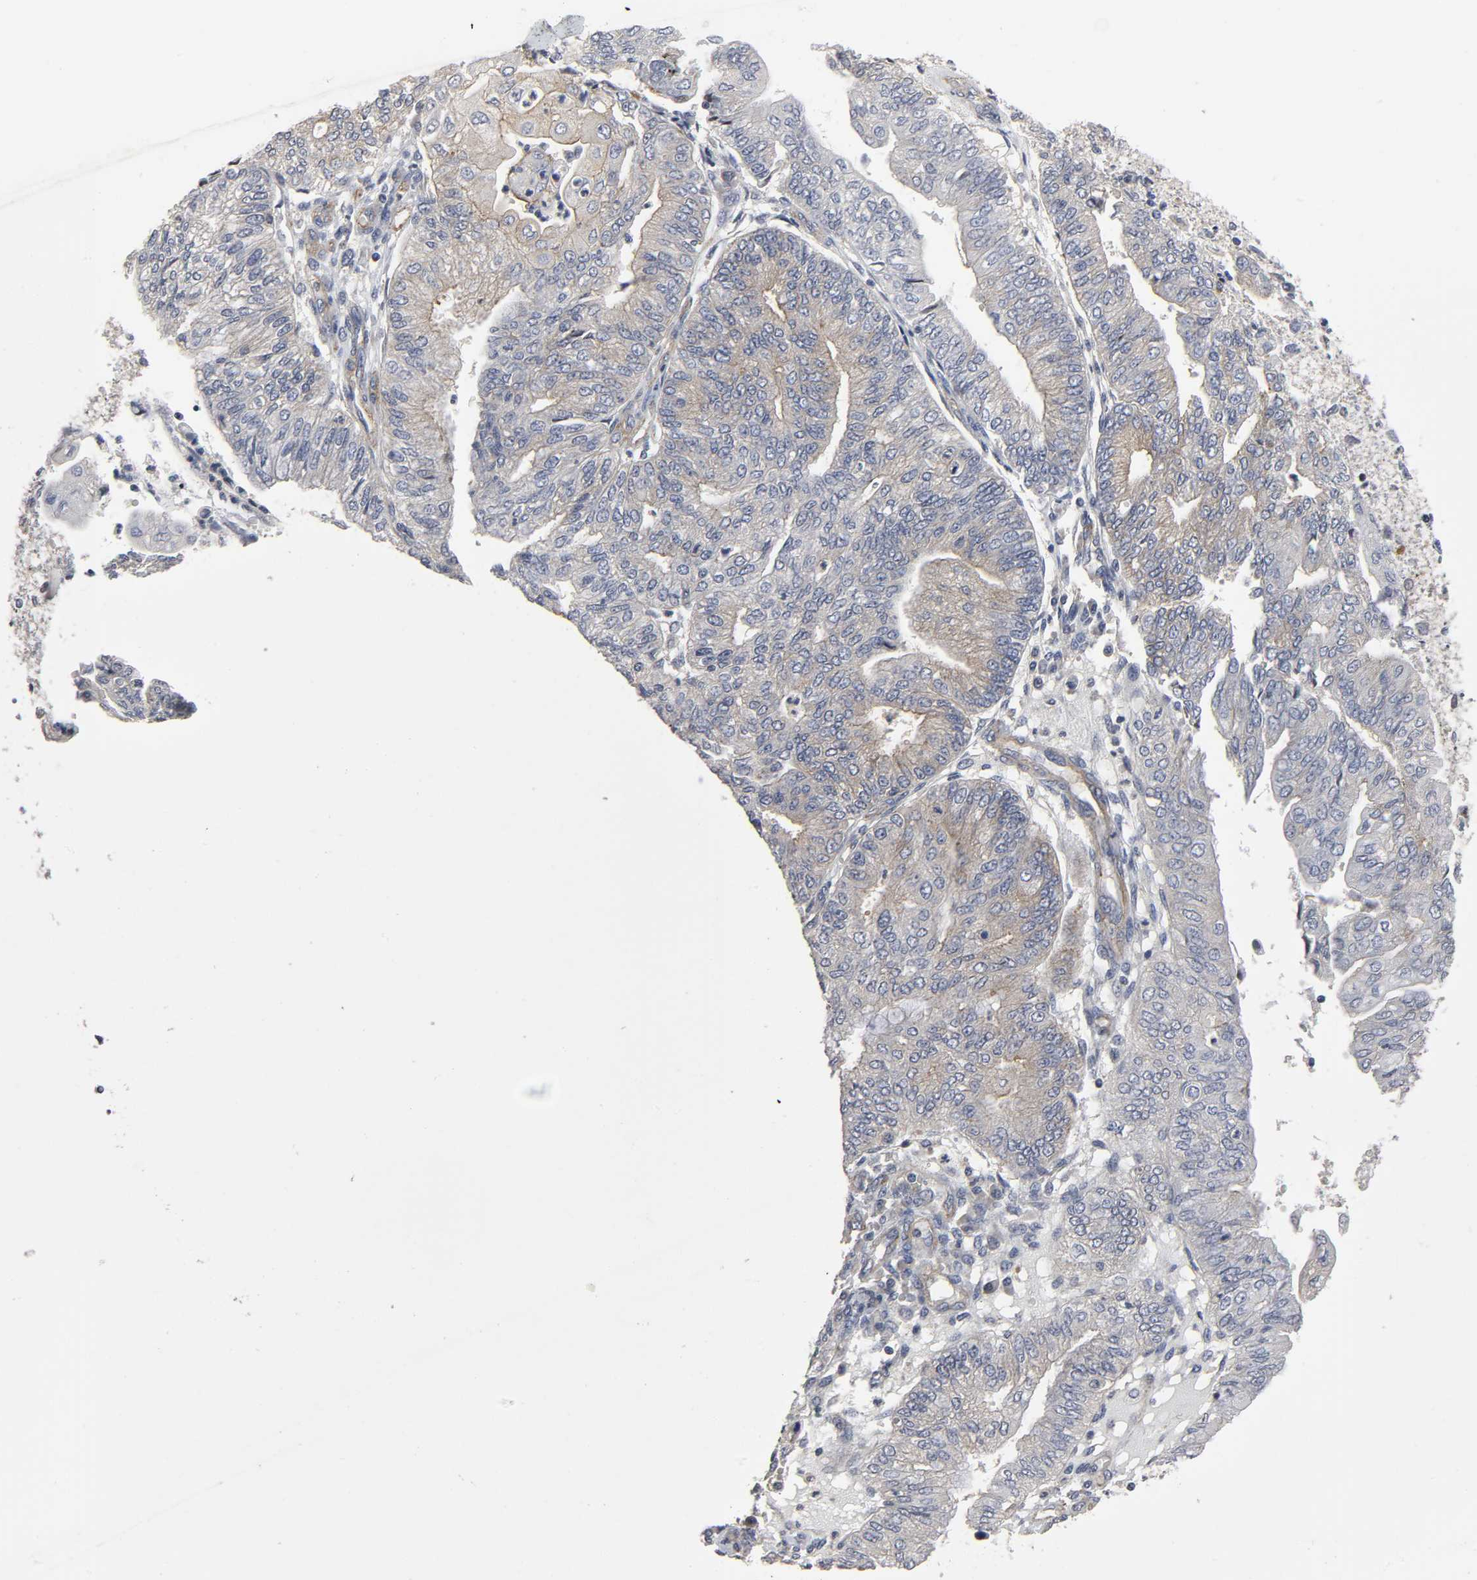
{"staining": {"intensity": "moderate", "quantity": "<25%", "location": "cytoplasmic/membranous"}, "tissue": "endometrial cancer", "cell_type": "Tumor cells", "image_type": "cancer", "snomed": [{"axis": "morphology", "description": "Adenocarcinoma, NOS"}, {"axis": "topography", "description": "Endometrium"}], "caption": "IHC histopathology image of human endometrial cancer (adenocarcinoma) stained for a protein (brown), which reveals low levels of moderate cytoplasmic/membranous positivity in about <25% of tumor cells.", "gene": "SH3GLB1", "patient": {"sex": "female", "age": 59}}